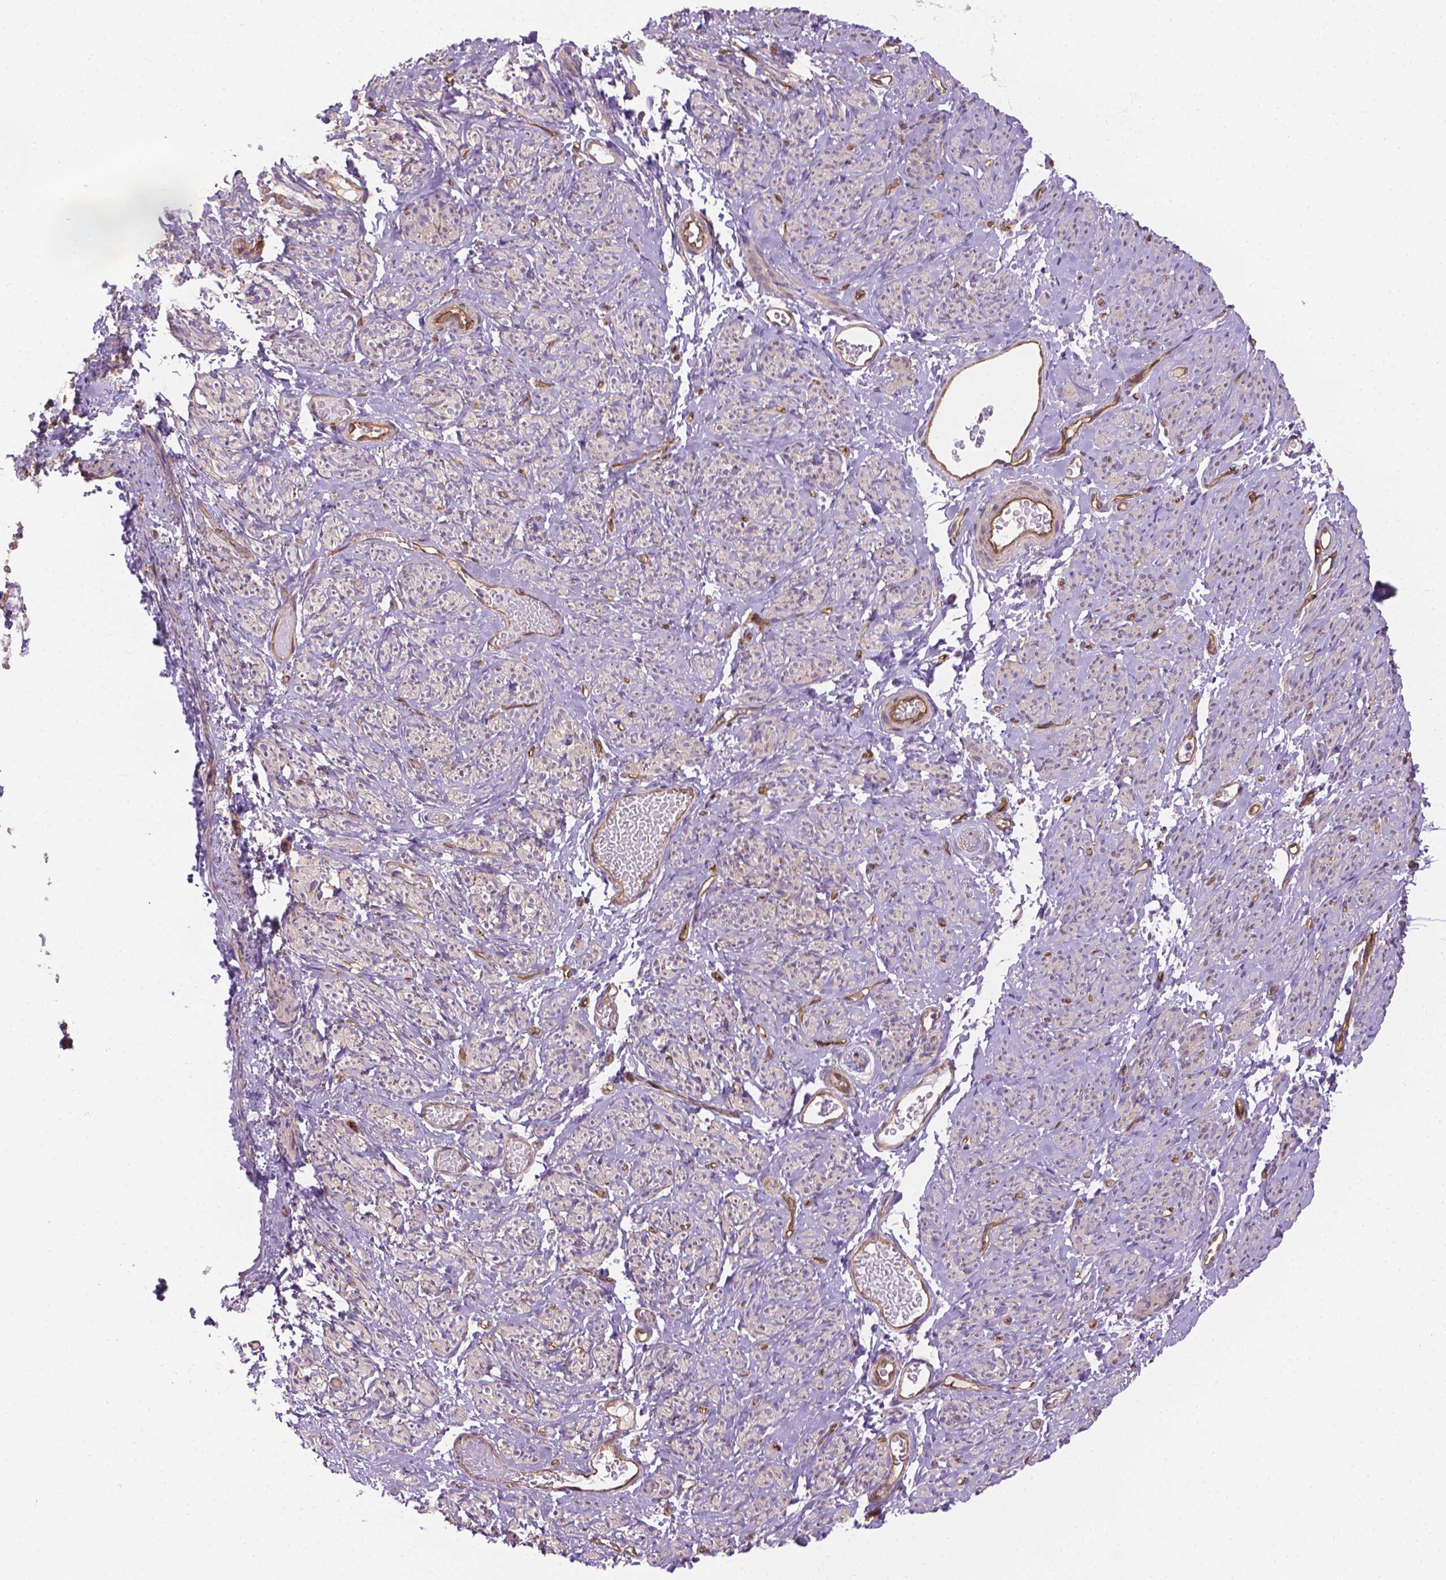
{"staining": {"intensity": "weak", "quantity": "25%-75%", "location": "cytoplasmic/membranous"}, "tissue": "smooth muscle", "cell_type": "Smooth muscle cells", "image_type": "normal", "snomed": [{"axis": "morphology", "description": "Normal tissue, NOS"}, {"axis": "topography", "description": "Smooth muscle"}], "caption": "Smooth muscle was stained to show a protein in brown. There is low levels of weak cytoplasmic/membranous expression in about 25%-75% of smooth muscle cells. Using DAB (3,3'-diaminobenzidine) (brown) and hematoxylin (blue) stains, captured at high magnification using brightfield microscopy.", "gene": "CLIC4", "patient": {"sex": "female", "age": 65}}